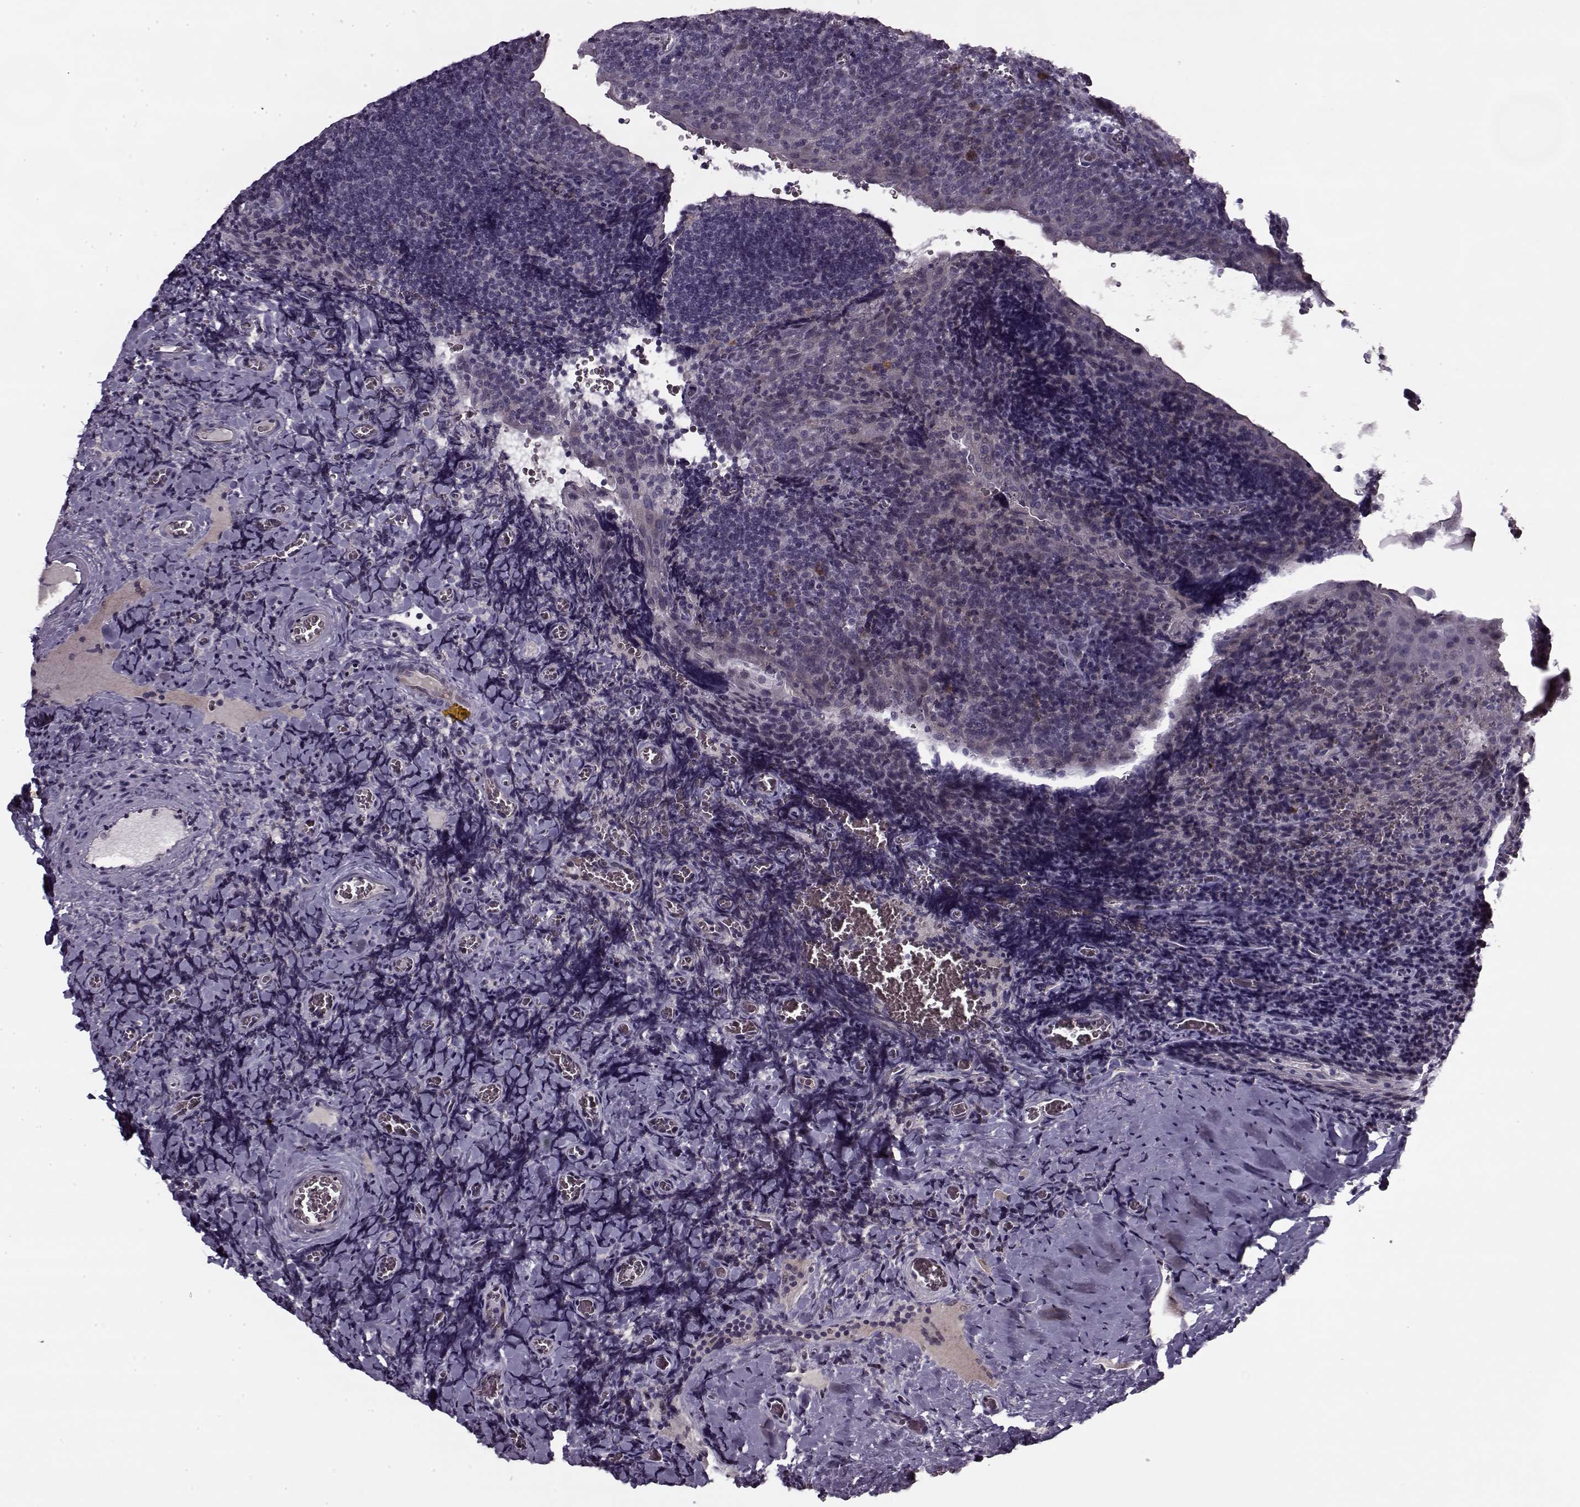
{"staining": {"intensity": "negative", "quantity": "none", "location": "none"}, "tissue": "tonsil", "cell_type": "Germinal center cells", "image_type": "normal", "snomed": [{"axis": "morphology", "description": "Normal tissue, NOS"}, {"axis": "morphology", "description": "Inflammation, NOS"}, {"axis": "topography", "description": "Tonsil"}], "caption": "The histopathology image demonstrates no significant expression in germinal center cells of tonsil. (Brightfield microscopy of DAB (3,3'-diaminobenzidine) immunohistochemistry at high magnification).", "gene": "KRT9", "patient": {"sex": "female", "age": 31}}